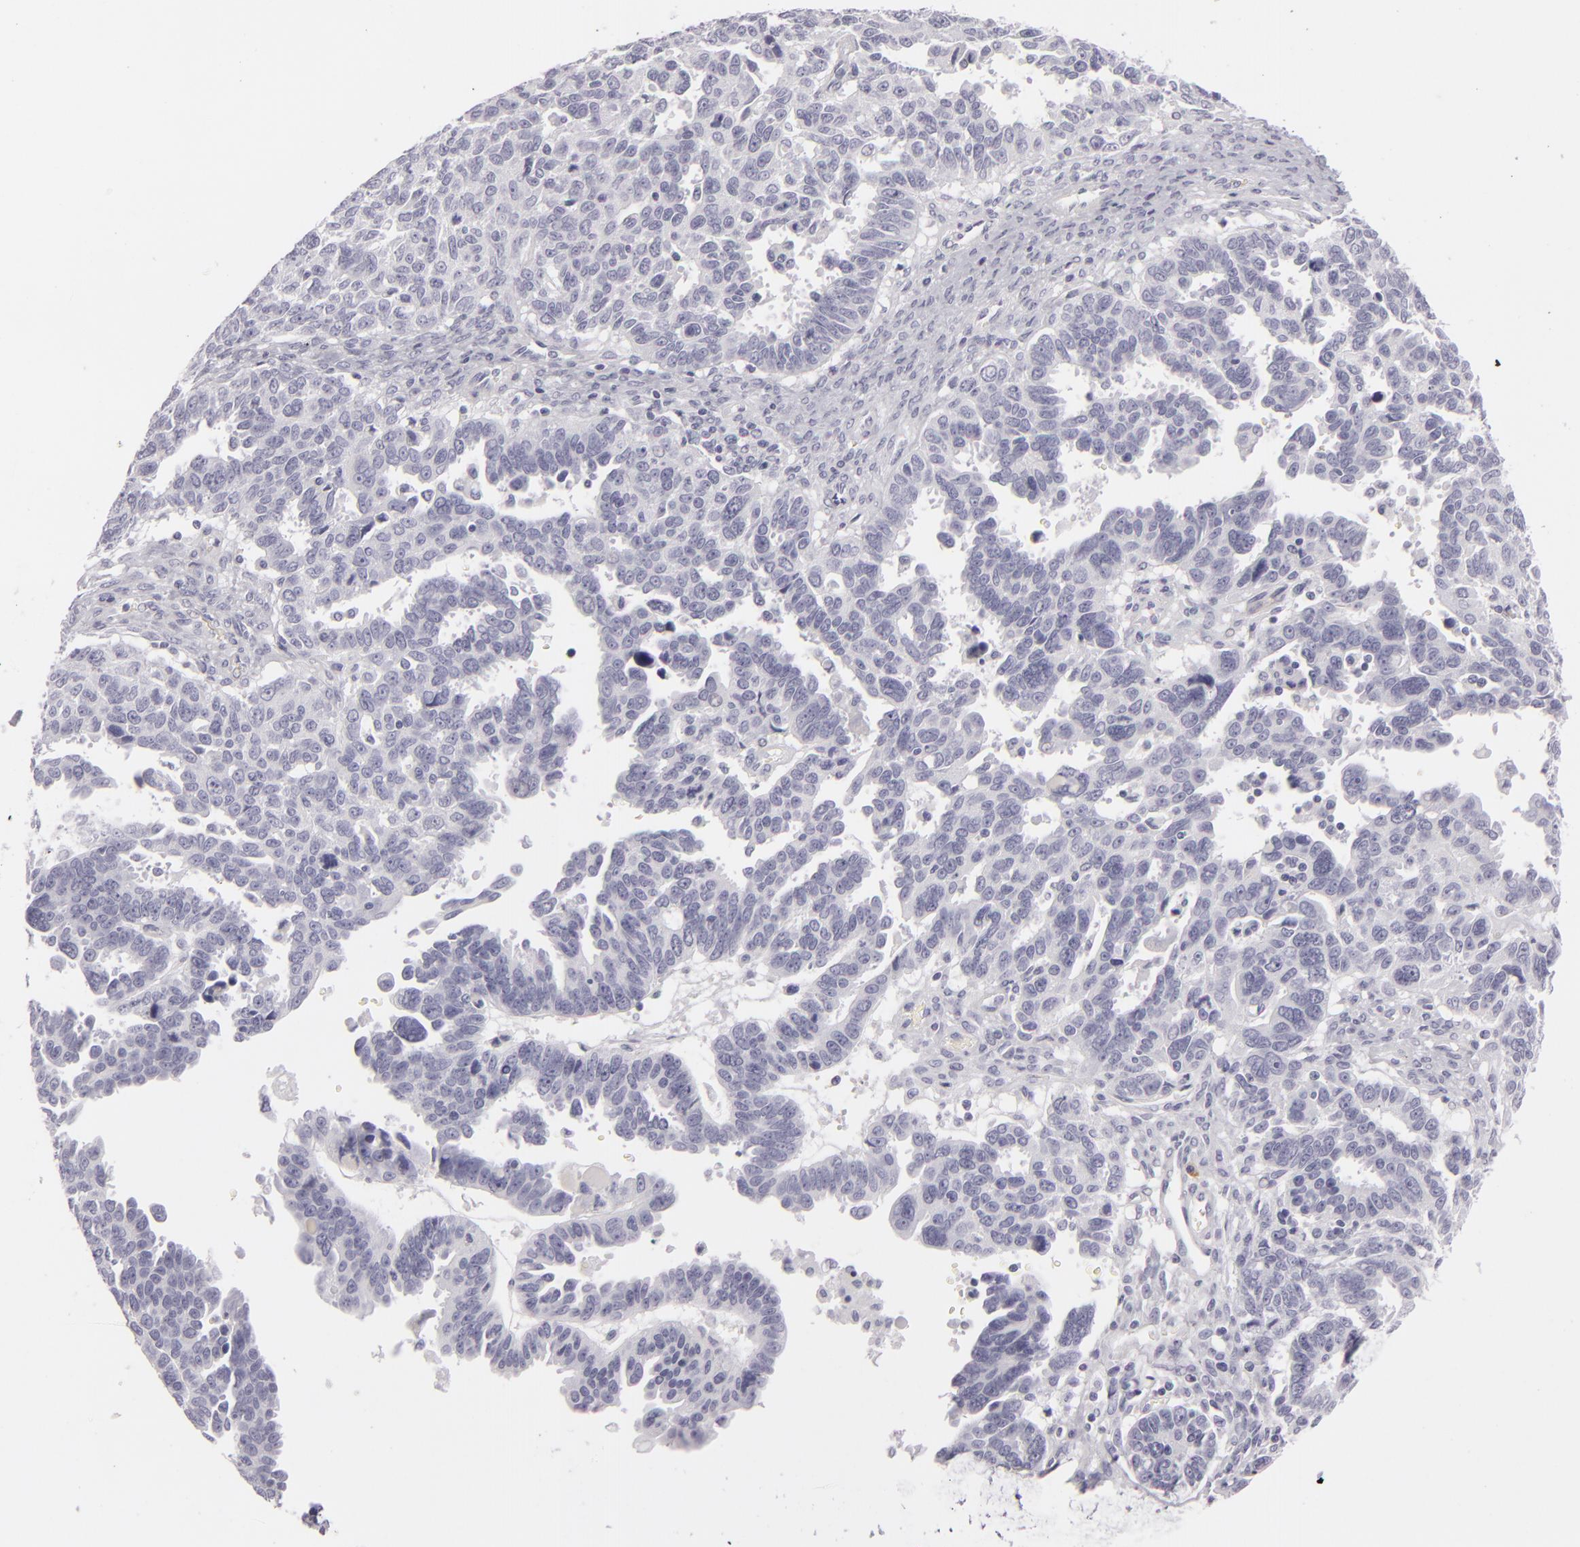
{"staining": {"intensity": "negative", "quantity": "none", "location": "none"}, "tissue": "ovarian cancer", "cell_type": "Tumor cells", "image_type": "cancer", "snomed": [{"axis": "morphology", "description": "Carcinoma, endometroid"}, {"axis": "morphology", "description": "Cystadenocarcinoma, serous, NOS"}, {"axis": "topography", "description": "Ovary"}], "caption": "This is an immunohistochemistry (IHC) histopathology image of human ovarian cancer (endometroid carcinoma). There is no positivity in tumor cells.", "gene": "CDX2", "patient": {"sex": "female", "age": 45}}